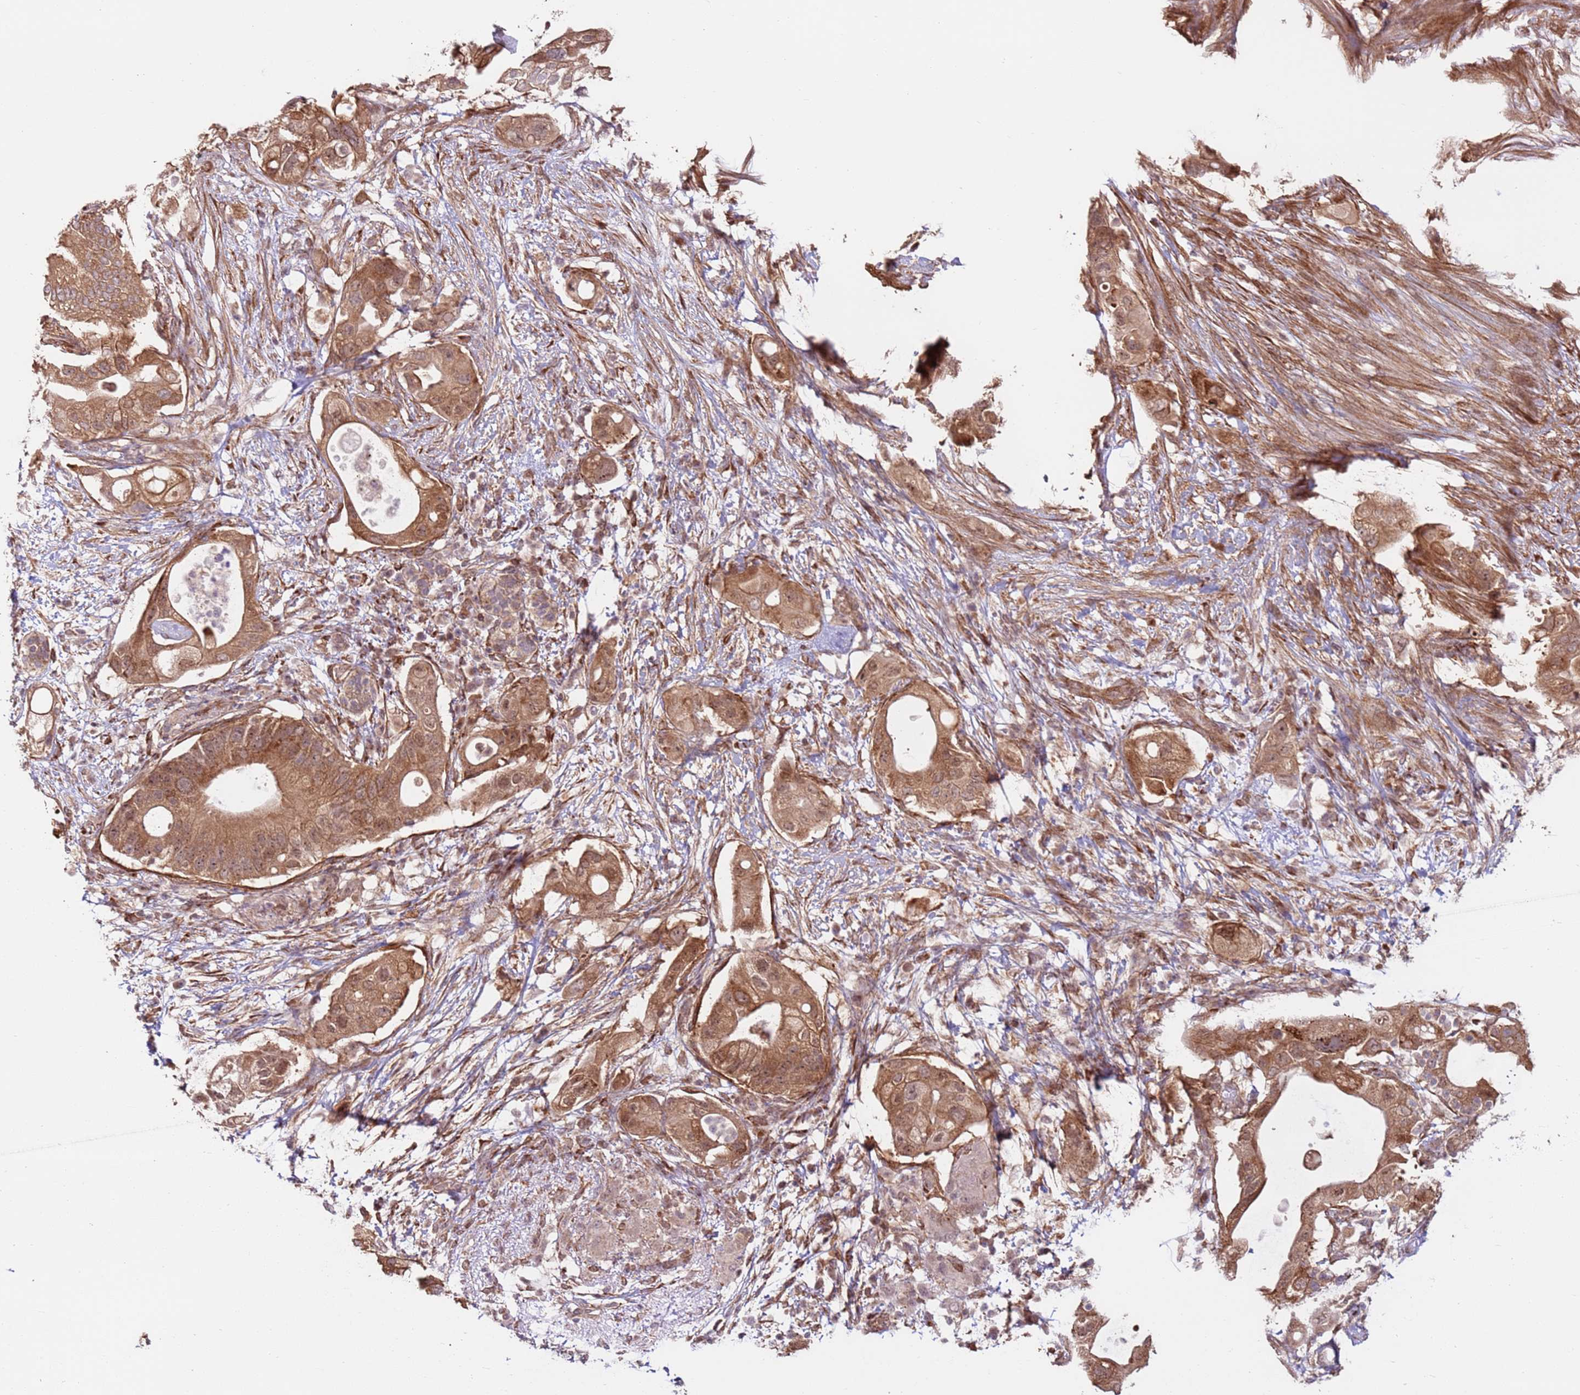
{"staining": {"intensity": "moderate", "quantity": ">75%", "location": "cytoplasmic/membranous,nuclear"}, "tissue": "pancreatic cancer", "cell_type": "Tumor cells", "image_type": "cancer", "snomed": [{"axis": "morphology", "description": "Adenocarcinoma, NOS"}, {"axis": "topography", "description": "Pancreas"}], "caption": "This micrograph reveals pancreatic adenocarcinoma stained with IHC to label a protein in brown. The cytoplasmic/membranous and nuclear of tumor cells show moderate positivity for the protein. Nuclei are counter-stained blue.", "gene": "DCAF4", "patient": {"sex": "female", "age": 72}}